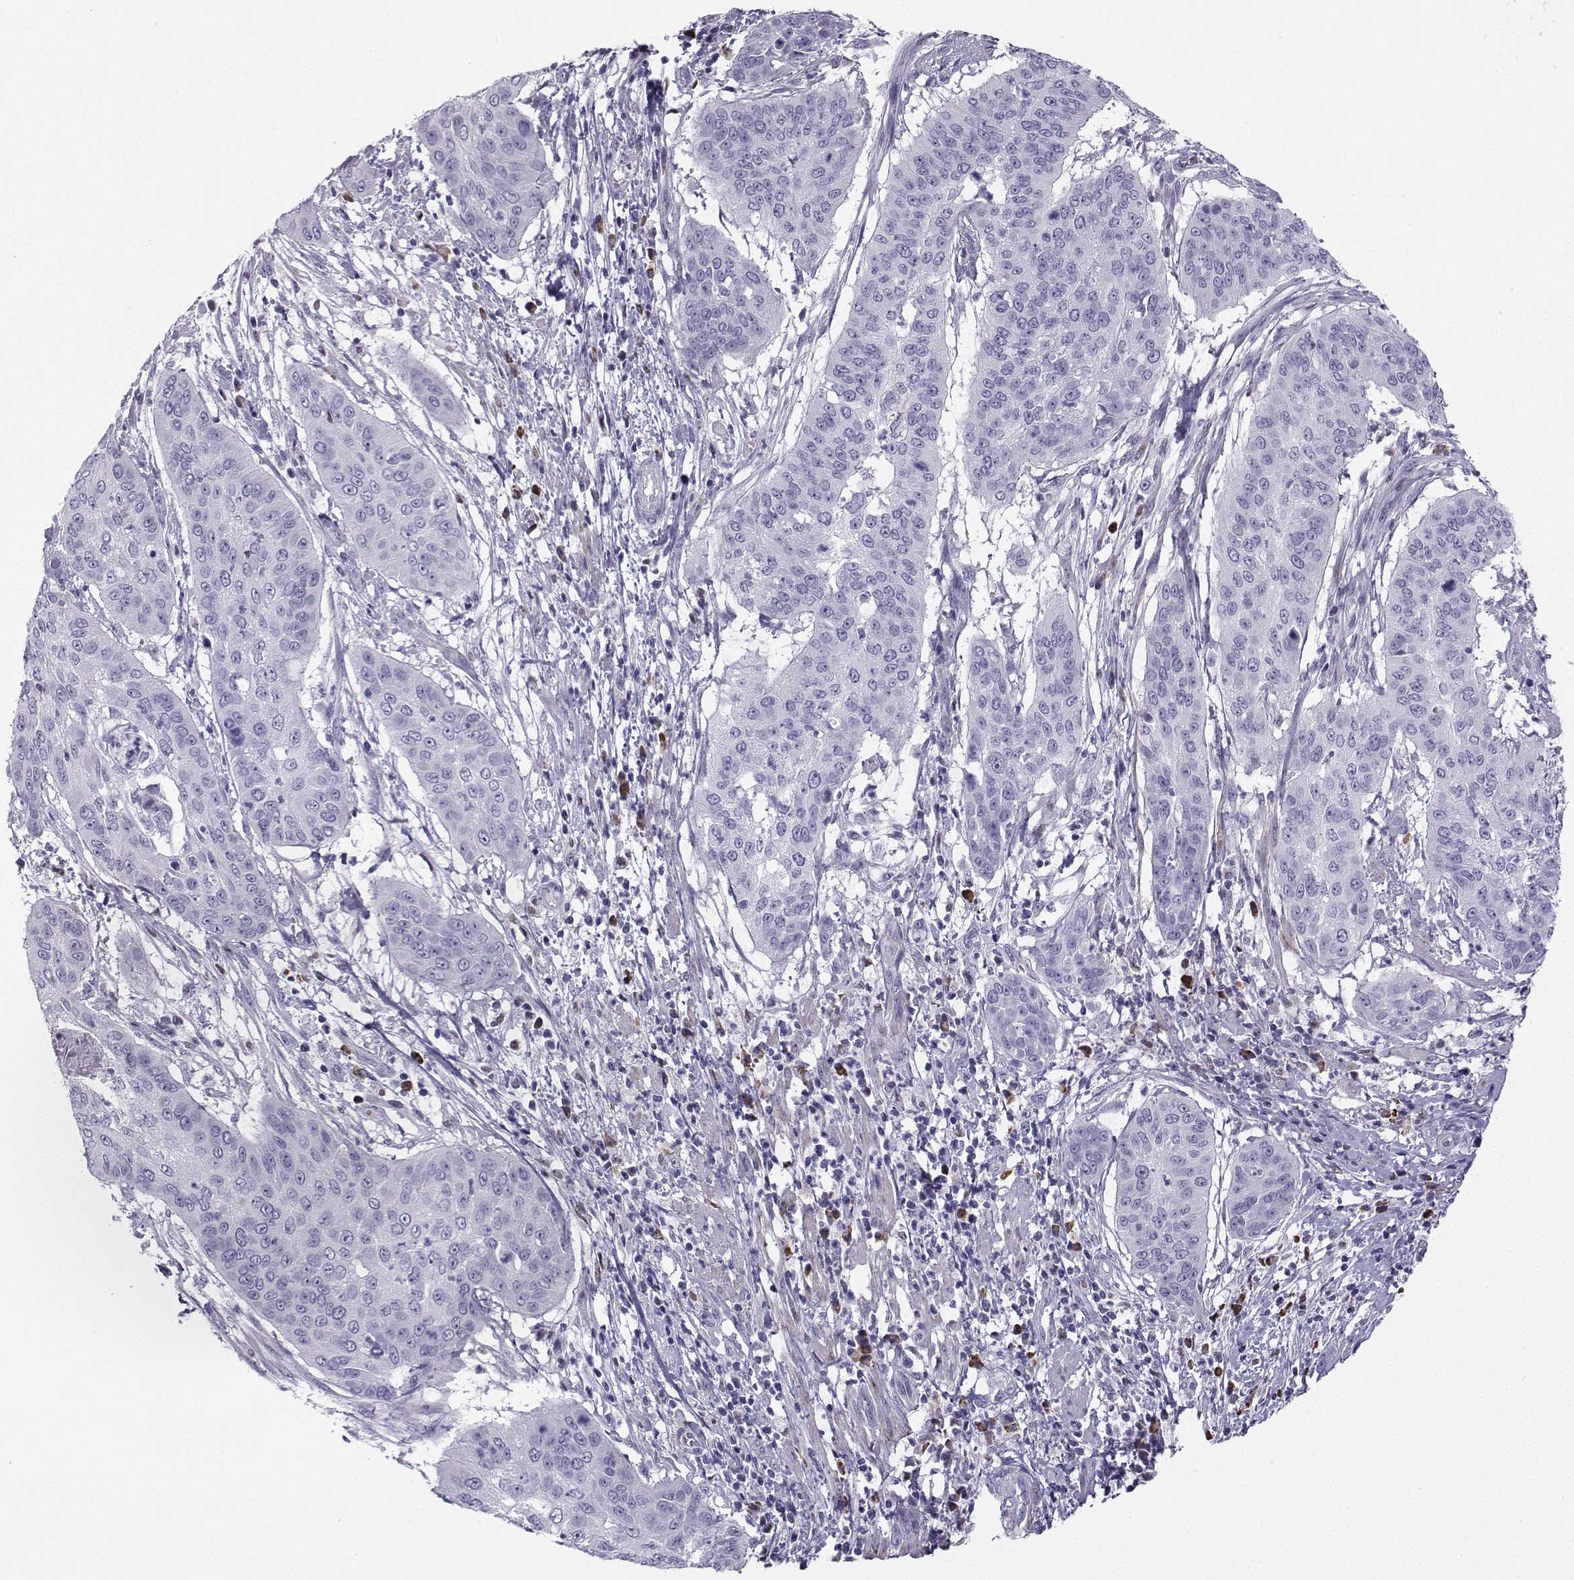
{"staining": {"intensity": "negative", "quantity": "none", "location": "none"}, "tissue": "cervical cancer", "cell_type": "Tumor cells", "image_type": "cancer", "snomed": [{"axis": "morphology", "description": "Squamous cell carcinoma, NOS"}, {"axis": "topography", "description": "Cervix"}], "caption": "The micrograph exhibits no staining of tumor cells in cervical cancer (squamous cell carcinoma).", "gene": "DCLK3", "patient": {"sex": "female", "age": 39}}